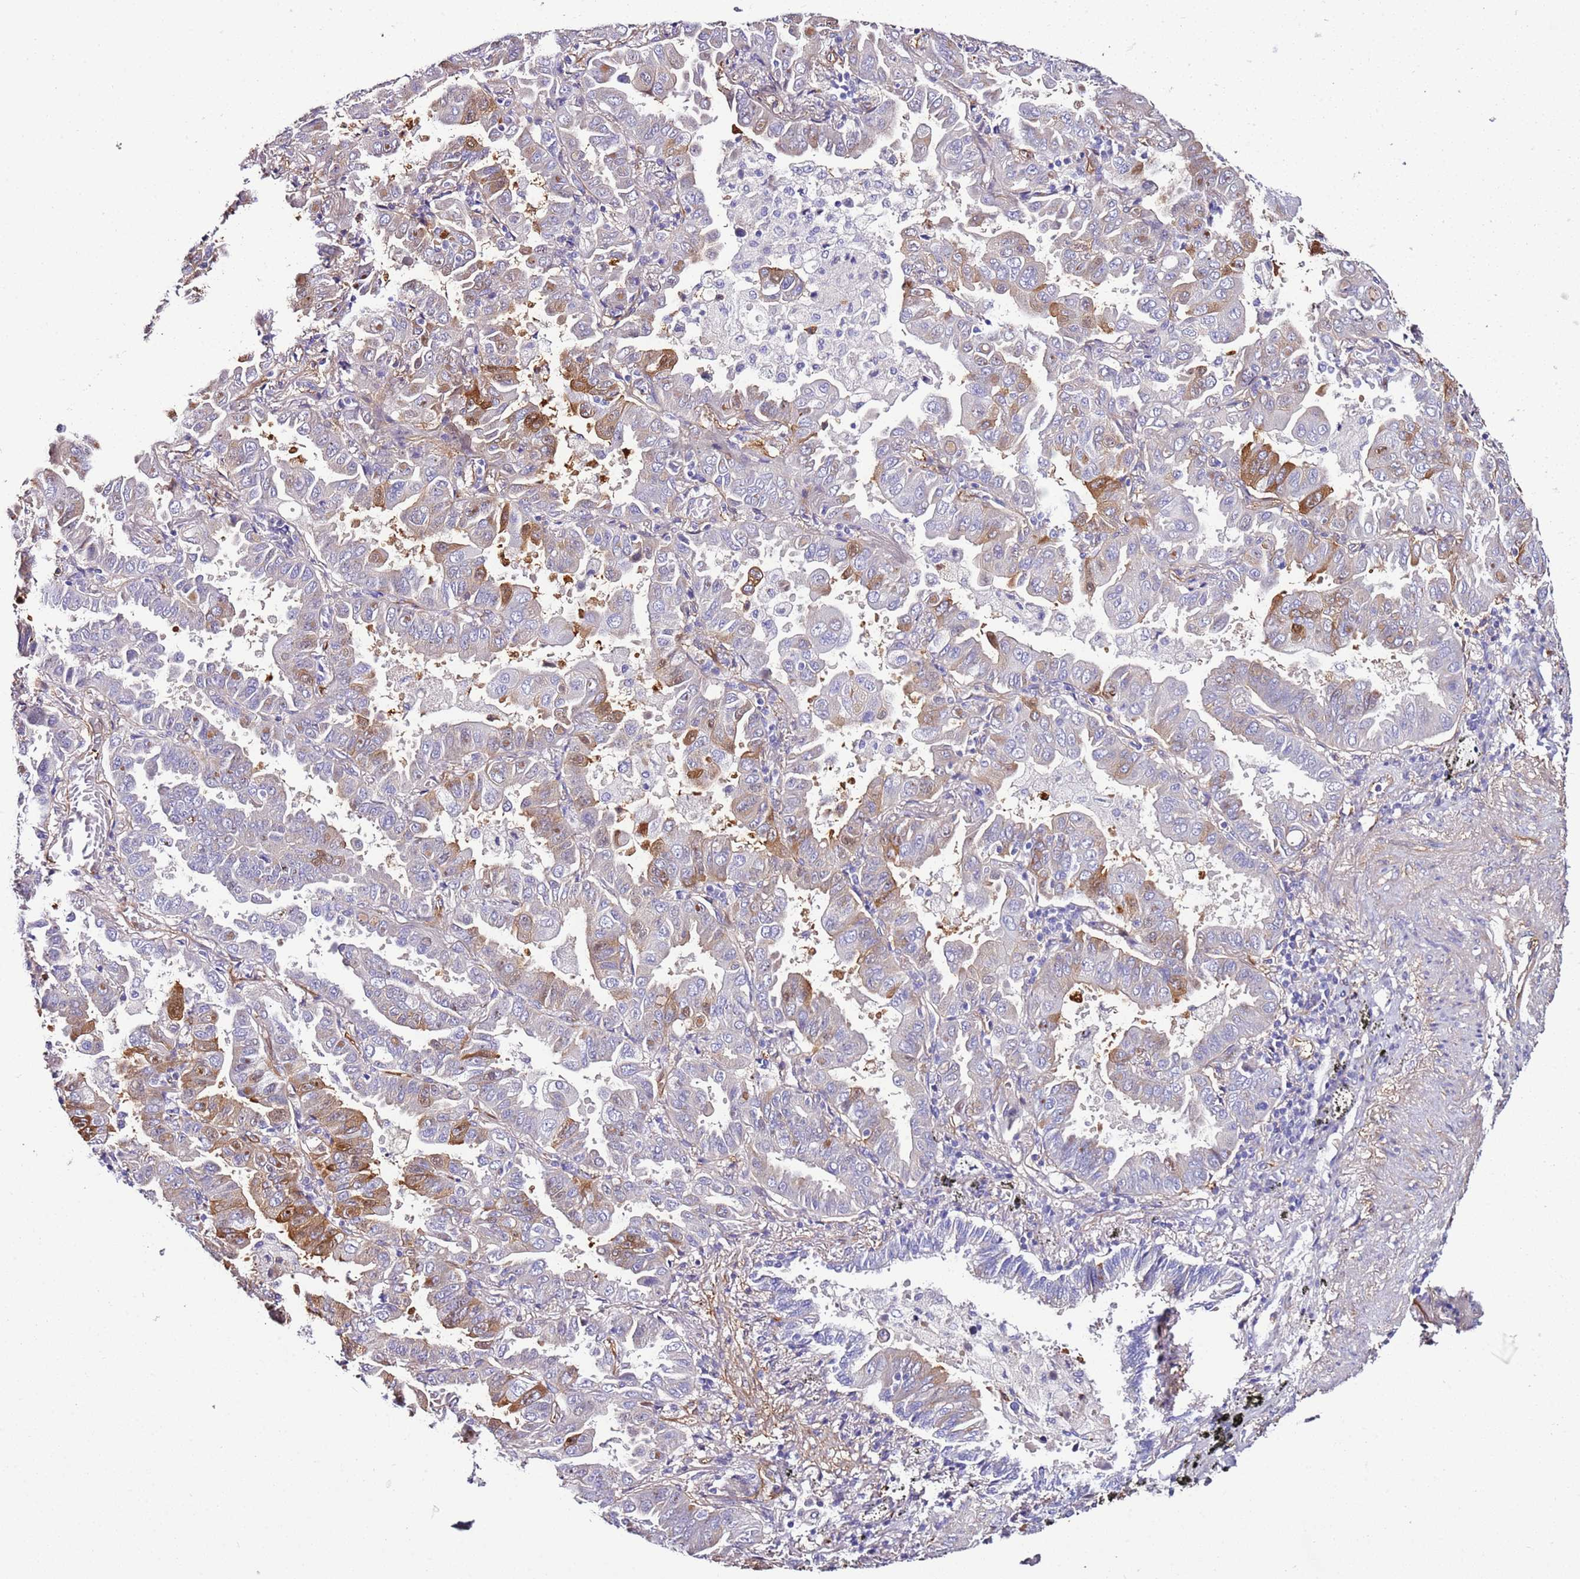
{"staining": {"intensity": "moderate", "quantity": "<25%", "location": "cytoplasmic/membranous"}, "tissue": "lung cancer", "cell_type": "Tumor cells", "image_type": "cancer", "snomed": [{"axis": "morphology", "description": "Adenocarcinoma, NOS"}, {"axis": "topography", "description": "Lung"}], "caption": "High-power microscopy captured an immunohistochemistry (IHC) micrograph of adenocarcinoma (lung), revealing moderate cytoplasmic/membranous staining in approximately <25% of tumor cells. The staining was performed using DAB (3,3'-diaminobenzidine) to visualize the protein expression in brown, while the nuclei were stained in blue with hematoxylin (Magnification: 20x).", "gene": "FAM174C", "patient": {"sex": "male", "age": 64}}